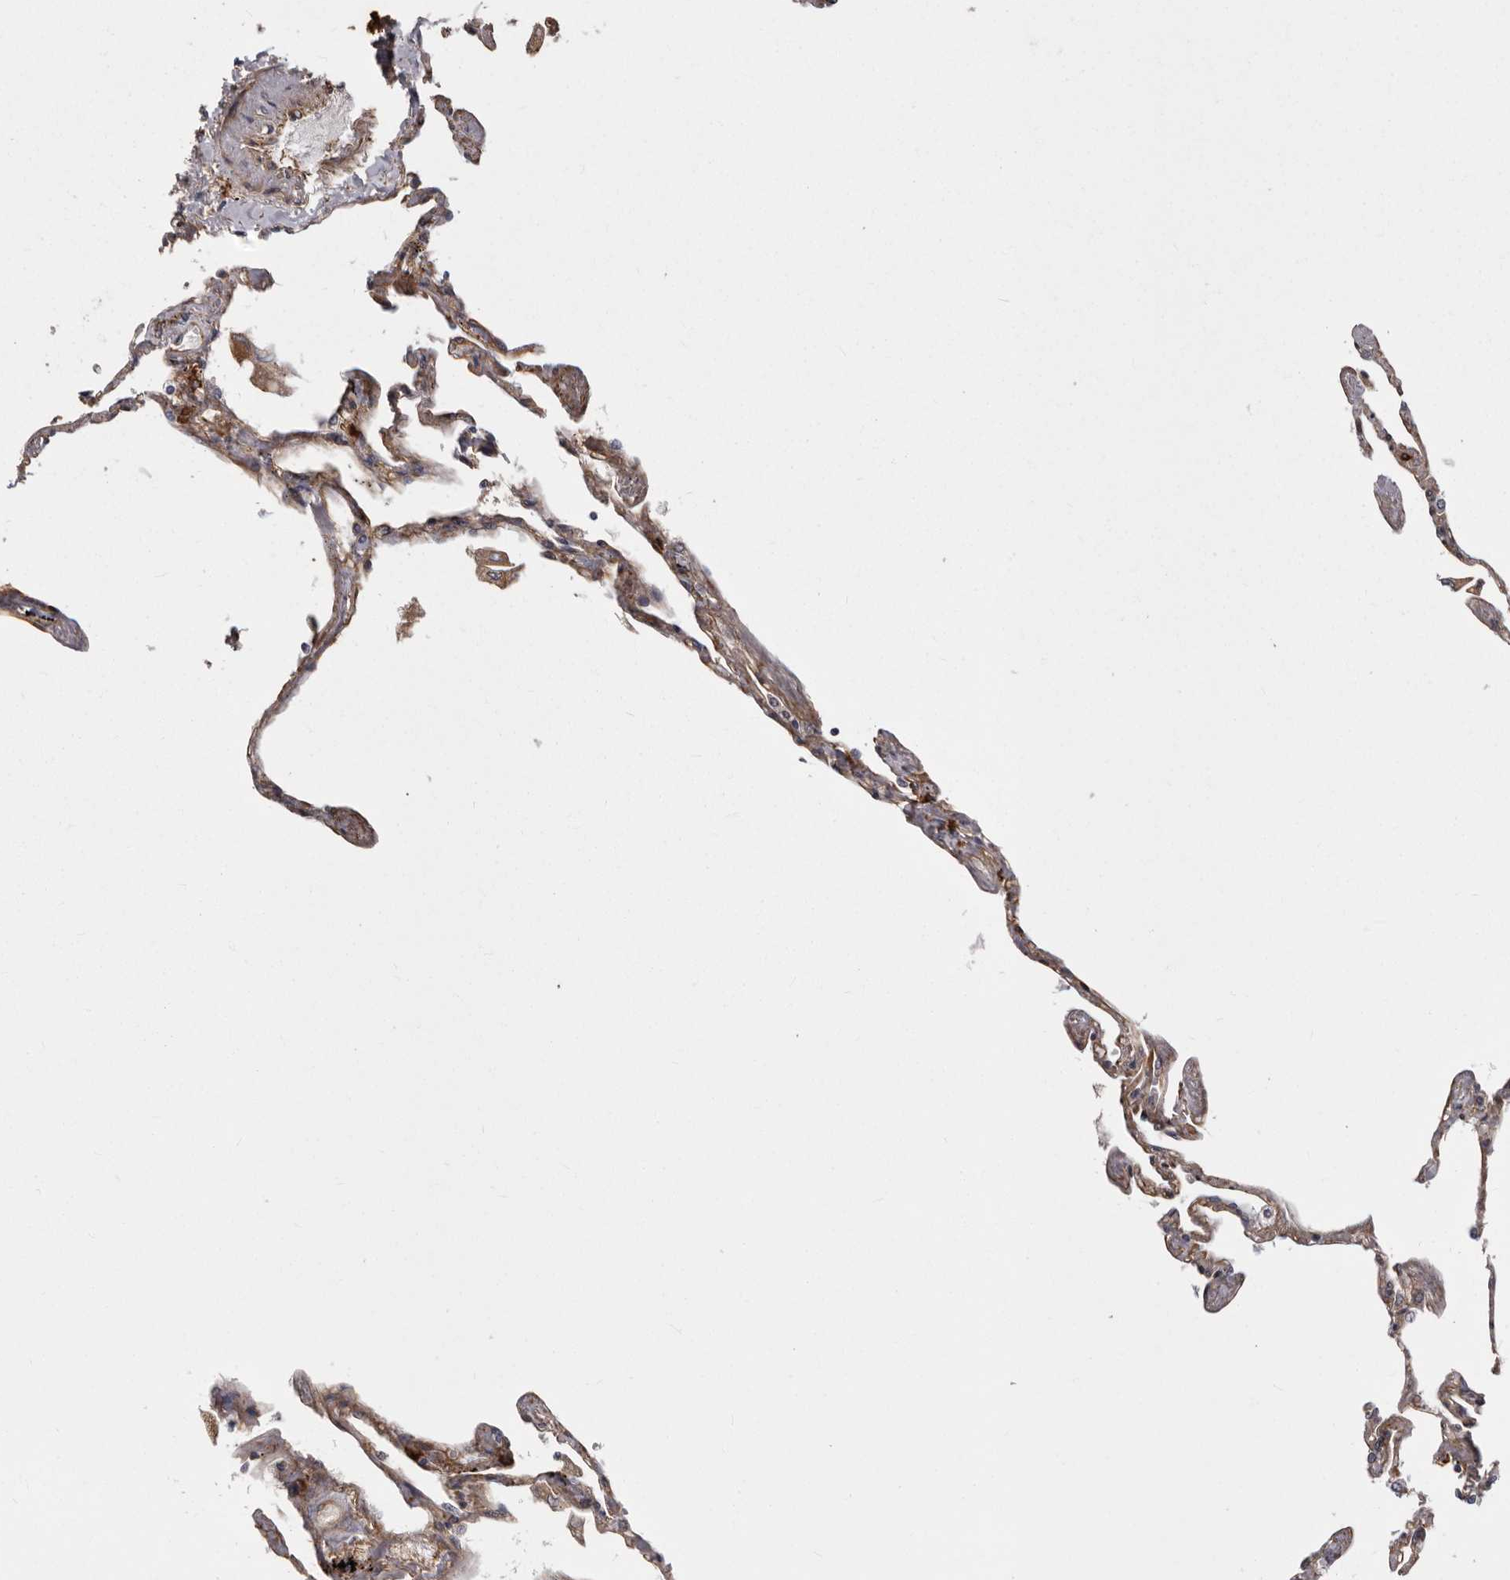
{"staining": {"intensity": "moderate", "quantity": ">75%", "location": "cytoplasmic/membranous"}, "tissue": "lung", "cell_type": "Alveolar cells", "image_type": "normal", "snomed": [{"axis": "morphology", "description": "Normal tissue, NOS"}, {"axis": "topography", "description": "Lung"}], "caption": "Immunohistochemical staining of normal human lung exhibits >75% levels of moderate cytoplasmic/membranous protein staining in about >75% of alveolar cells.", "gene": "ENAH", "patient": {"sex": "female", "age": 67}}